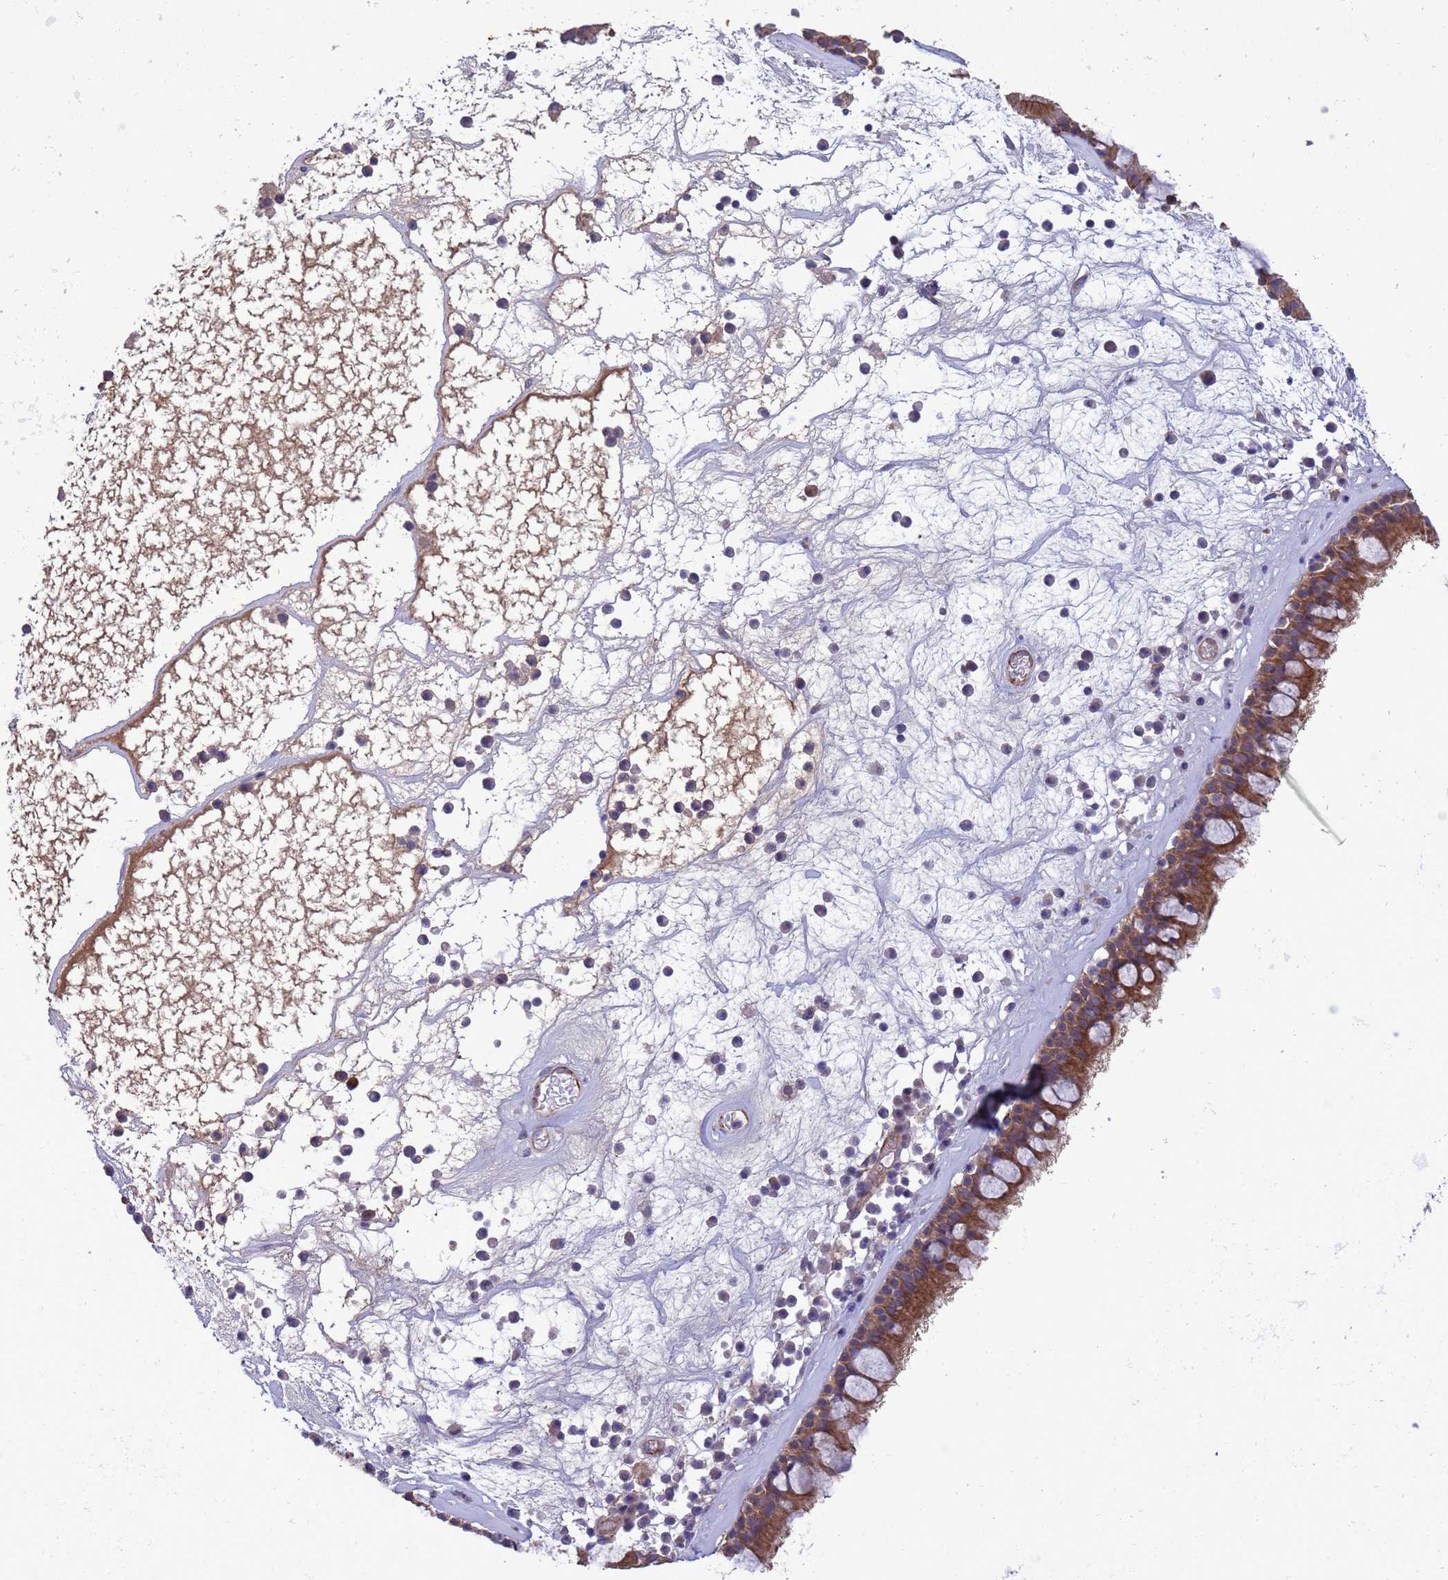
{"staining": {"intensity": "moderate", "quantity": ">75%", "location": "cytoplasmic/membranous"}, "tissue": "nasopharynx", "cell_type": "Respiratory epithelial cells", "image_type": "normal", "snomed": [{"axis": "morphology", "description": "Normal tissue, NOS"}, {"axis": "morphology", "description": "Inflammation, NOS"}, {"axis": "topography", "description": "Nasopharynx"}], "caption": "Normal nasopharynx shows moderate cytoplasmic/membranous staining in approximately >75% of respiratory epithelial cells, visualized by immunohistochemistry. The staining was performed using DAB, with brown indicating positive protein expression. Nuclei are stained blue with hematoxylin.", "gene": "GJA10", "patient": {"sex": "male", "age": 70}}